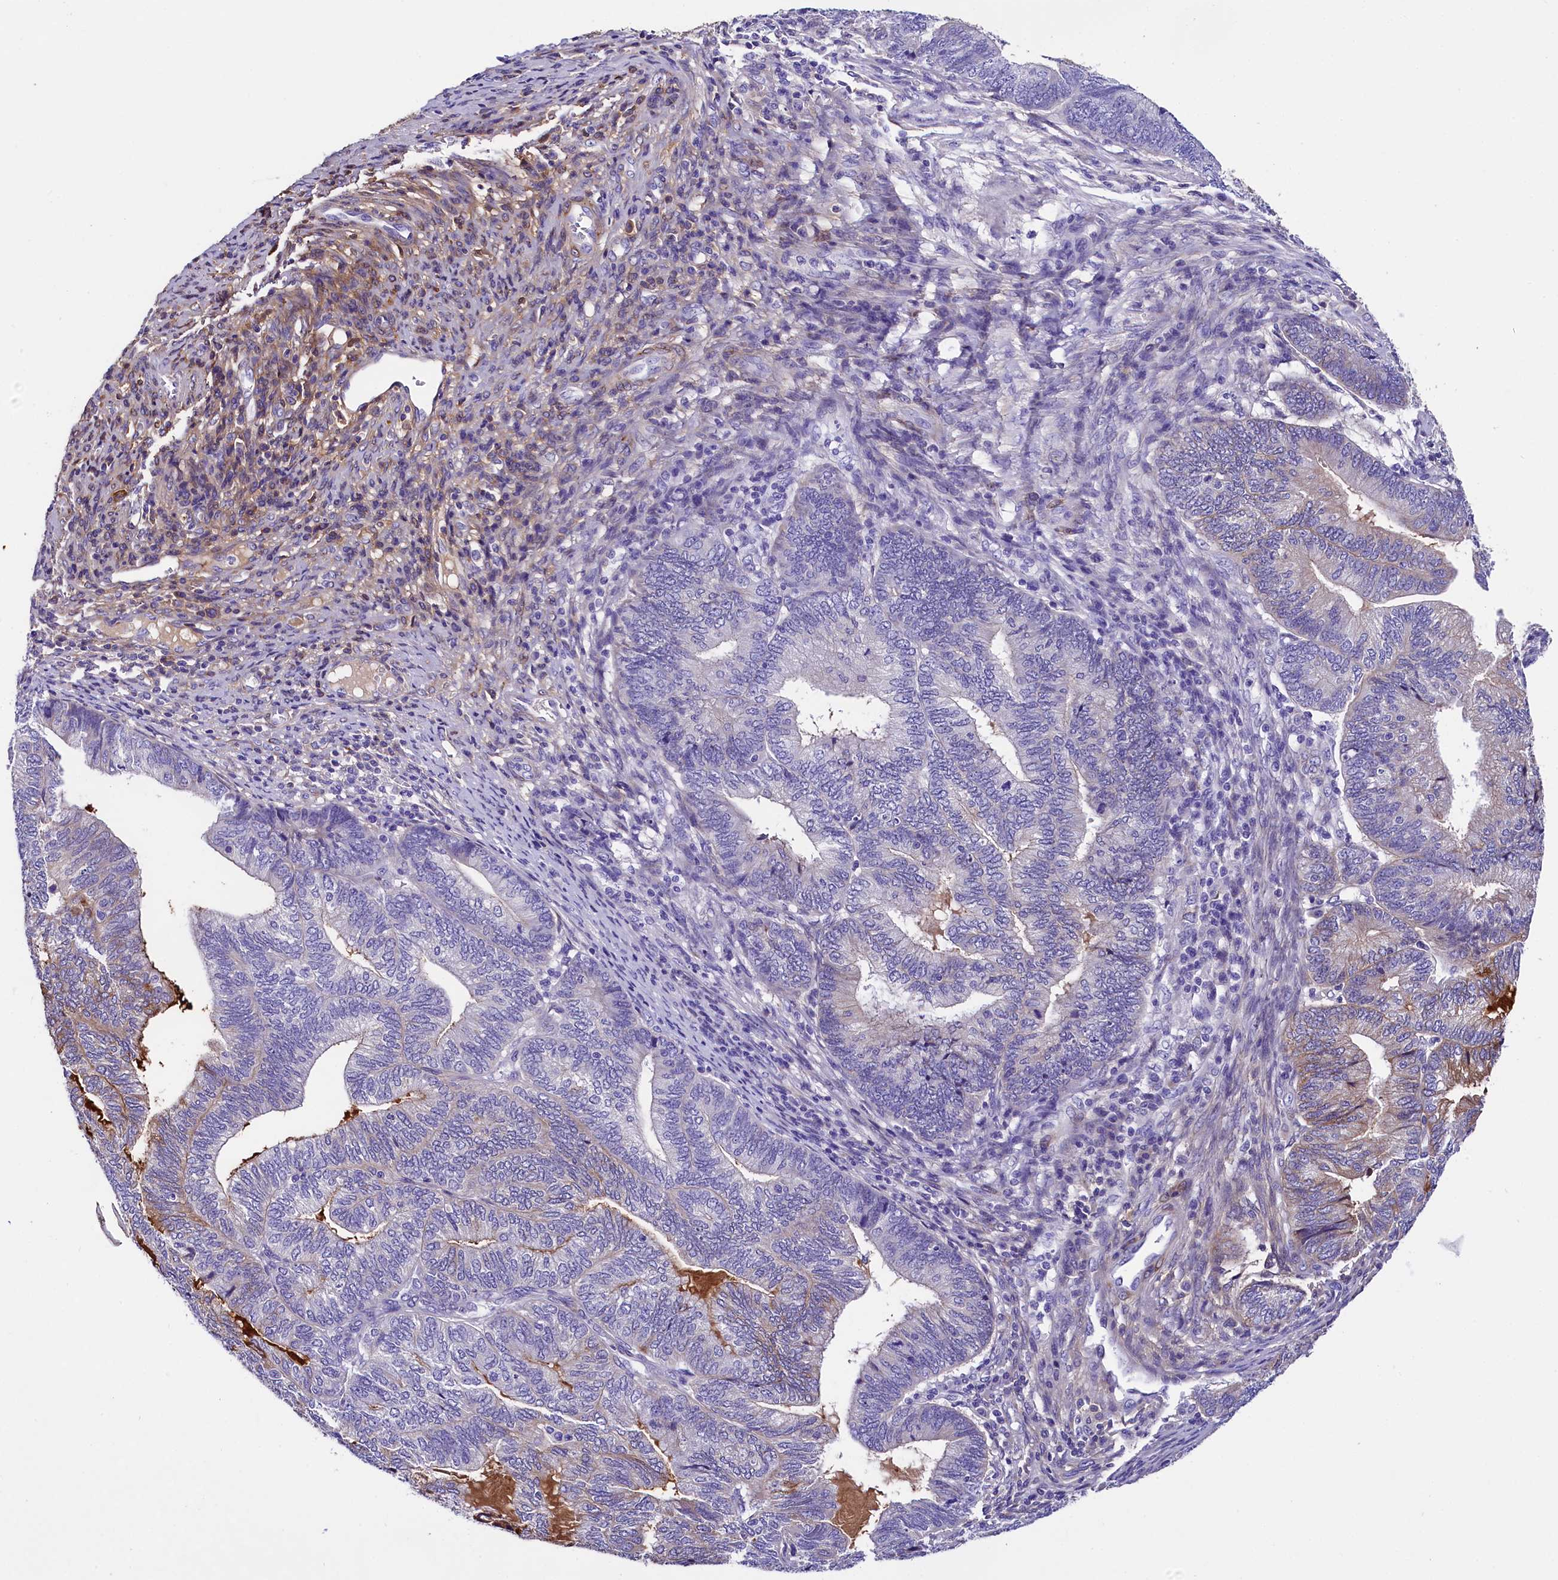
{"staining": {"intensity": "negative", "quantity": "none", "location": "none"}, "tissue": "endometrial cancer", "cell_type": "Tumor cells", "image_type": "cancer", "snomed": [{"axis": "morphology", "description": "Adenocarcinoma, NOS"}, {"axis": "topography", "description": "Uterus"}, {"axis": "topography", "description": "Endometrium"}], "caption": "Immunohistochemistry micrograph of neoplastic tissue: human endometrial adenocarcinoma stained with DAB shows no significant protein staining in tumor cells.", "gene": "SOD3", "patient": {"sex": "female", "age": 70}}